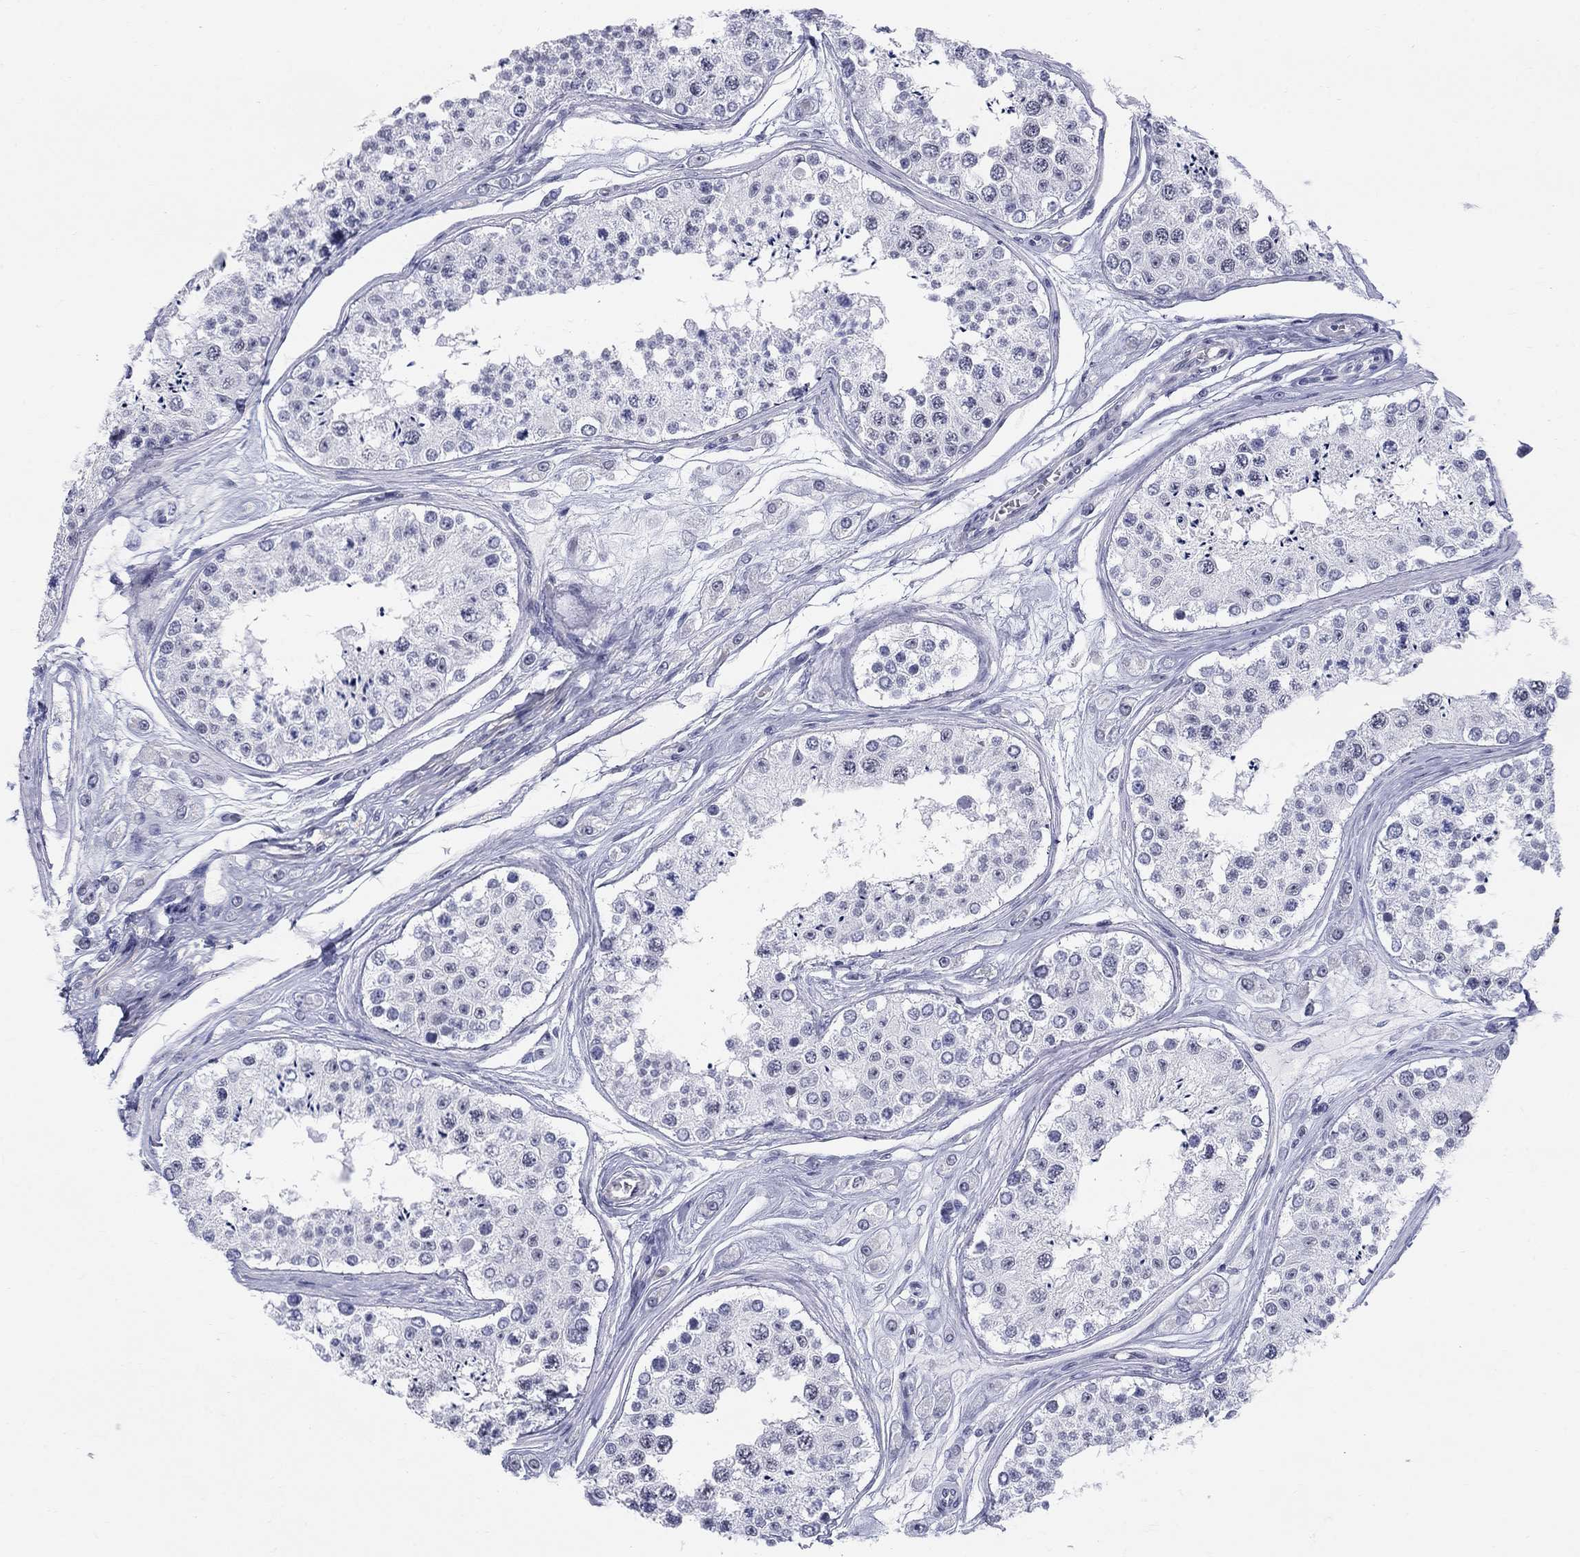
{"staining": {"intensity": "weak", "quantity": "<25%", "location": "nuclear"}, "tissue": "testis", "cell_type": "Cells in seminiferous ducts", "image_type": "normal", "snomed": [{"axis": "morphology", "description": "Normal tissue, NOS"}, {"axis": "topography", "description": "Testis"}], "caption": "Cells in seminiferous ducts show no significant protein positivity in benign testis.", "gene": "DMTN", "patient": {"sex": "male", "age": 25}}